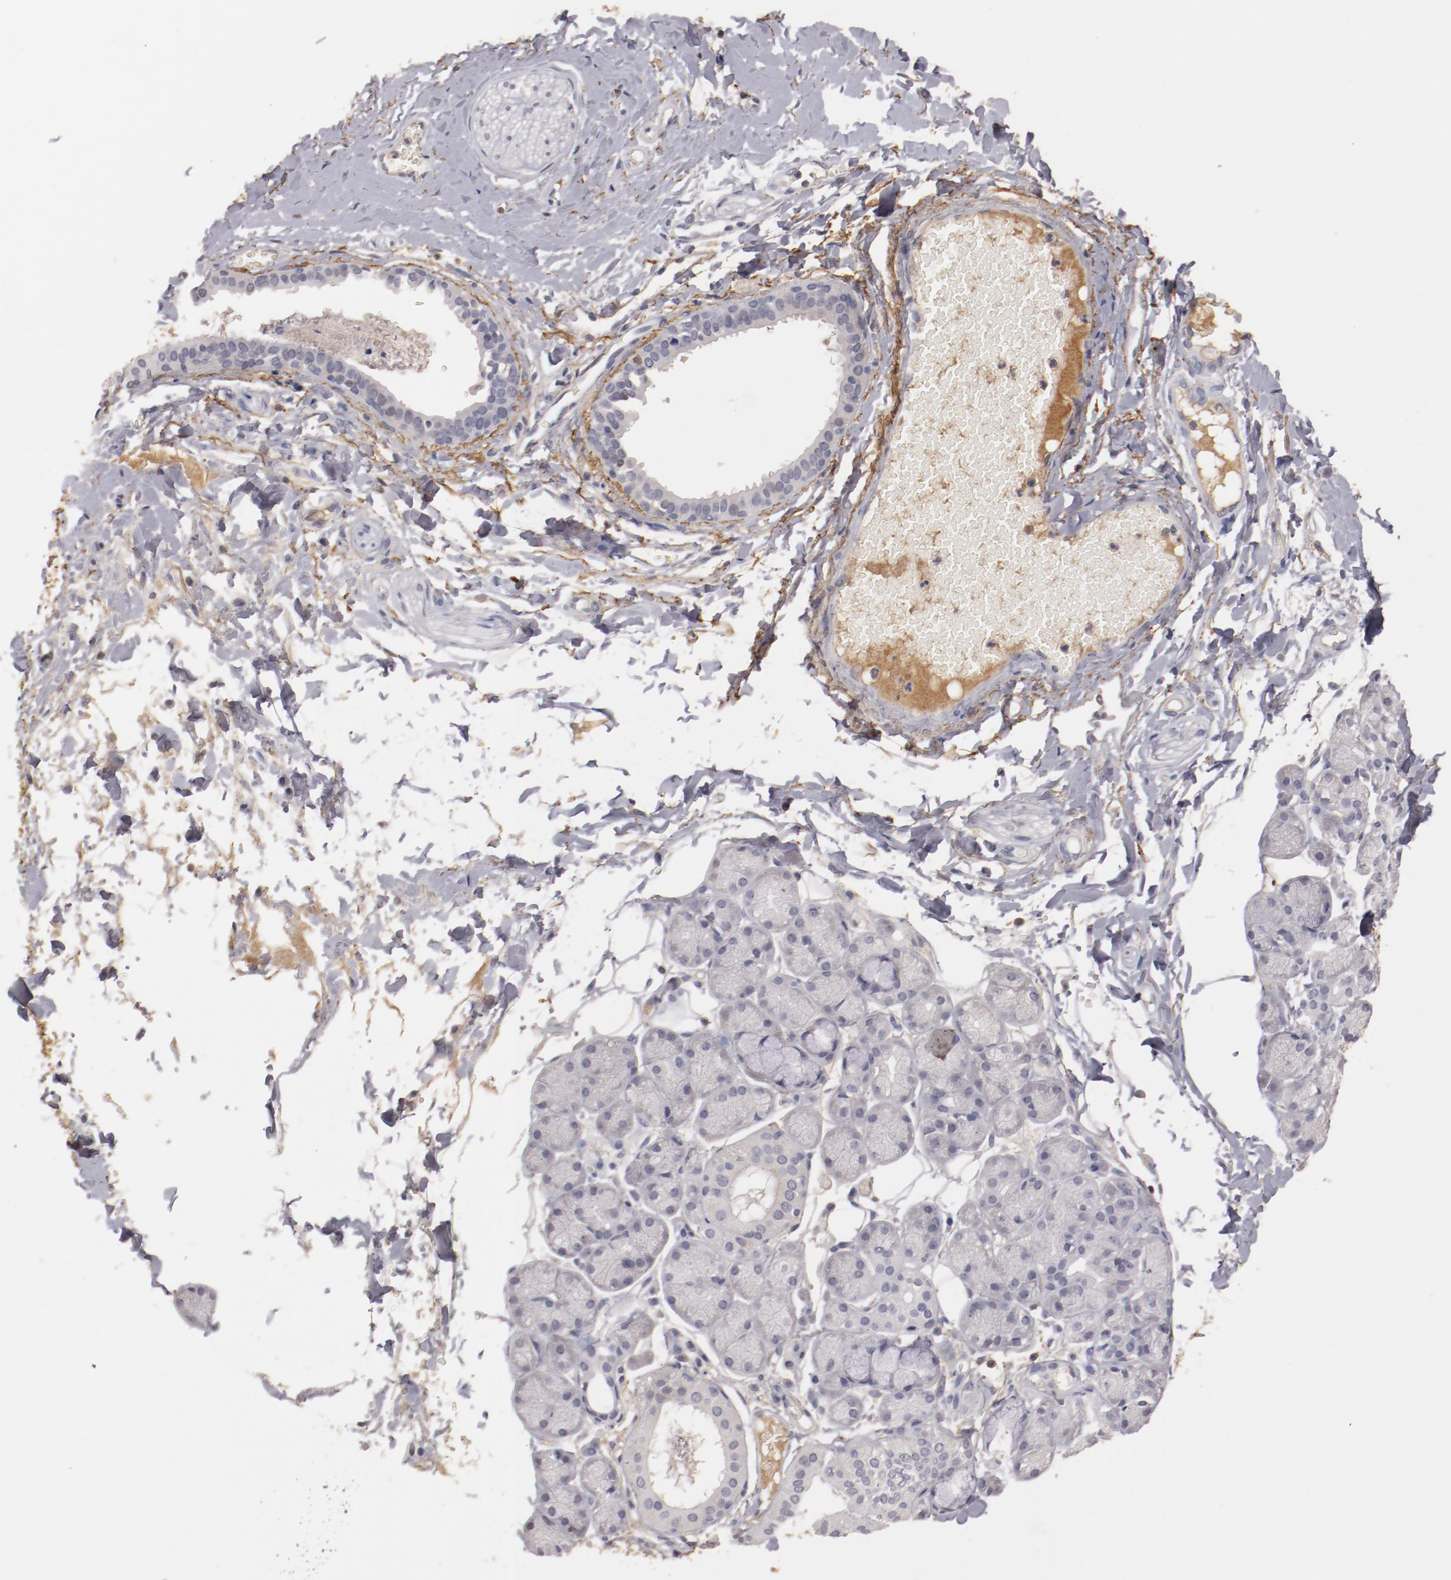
{"staining": {"intensity": "negative", "quantity": "none", "location": "none"}, "tissue": "salivary gland", "cell_type": "Glandular cells", "image_type": "normal", "snomed": [{"axis": "morphology", "description": "Normal tissue, NOS"}, {"axis": "topography", "description": "Skeletal muscle"}, {"axis": "topography", "description": "Oral tissue"}, {"axis": "topography", "description": "Salivary gland"}, {"axis": "topography", "description": "Peripheral nerve tissue"}], "caption": "Immunohistochemistry (IHC) of normal human salivary gland reveals no staining in glandular cells. (Stains: DAB (3,3'-diaminobenzidine) immunohistochemistry with hematoxylin counter stain, Microscopy: brightfield microscopy at high magnification).", "gene": "MBL2", "patient": {"sex": "male", "age": 54}}